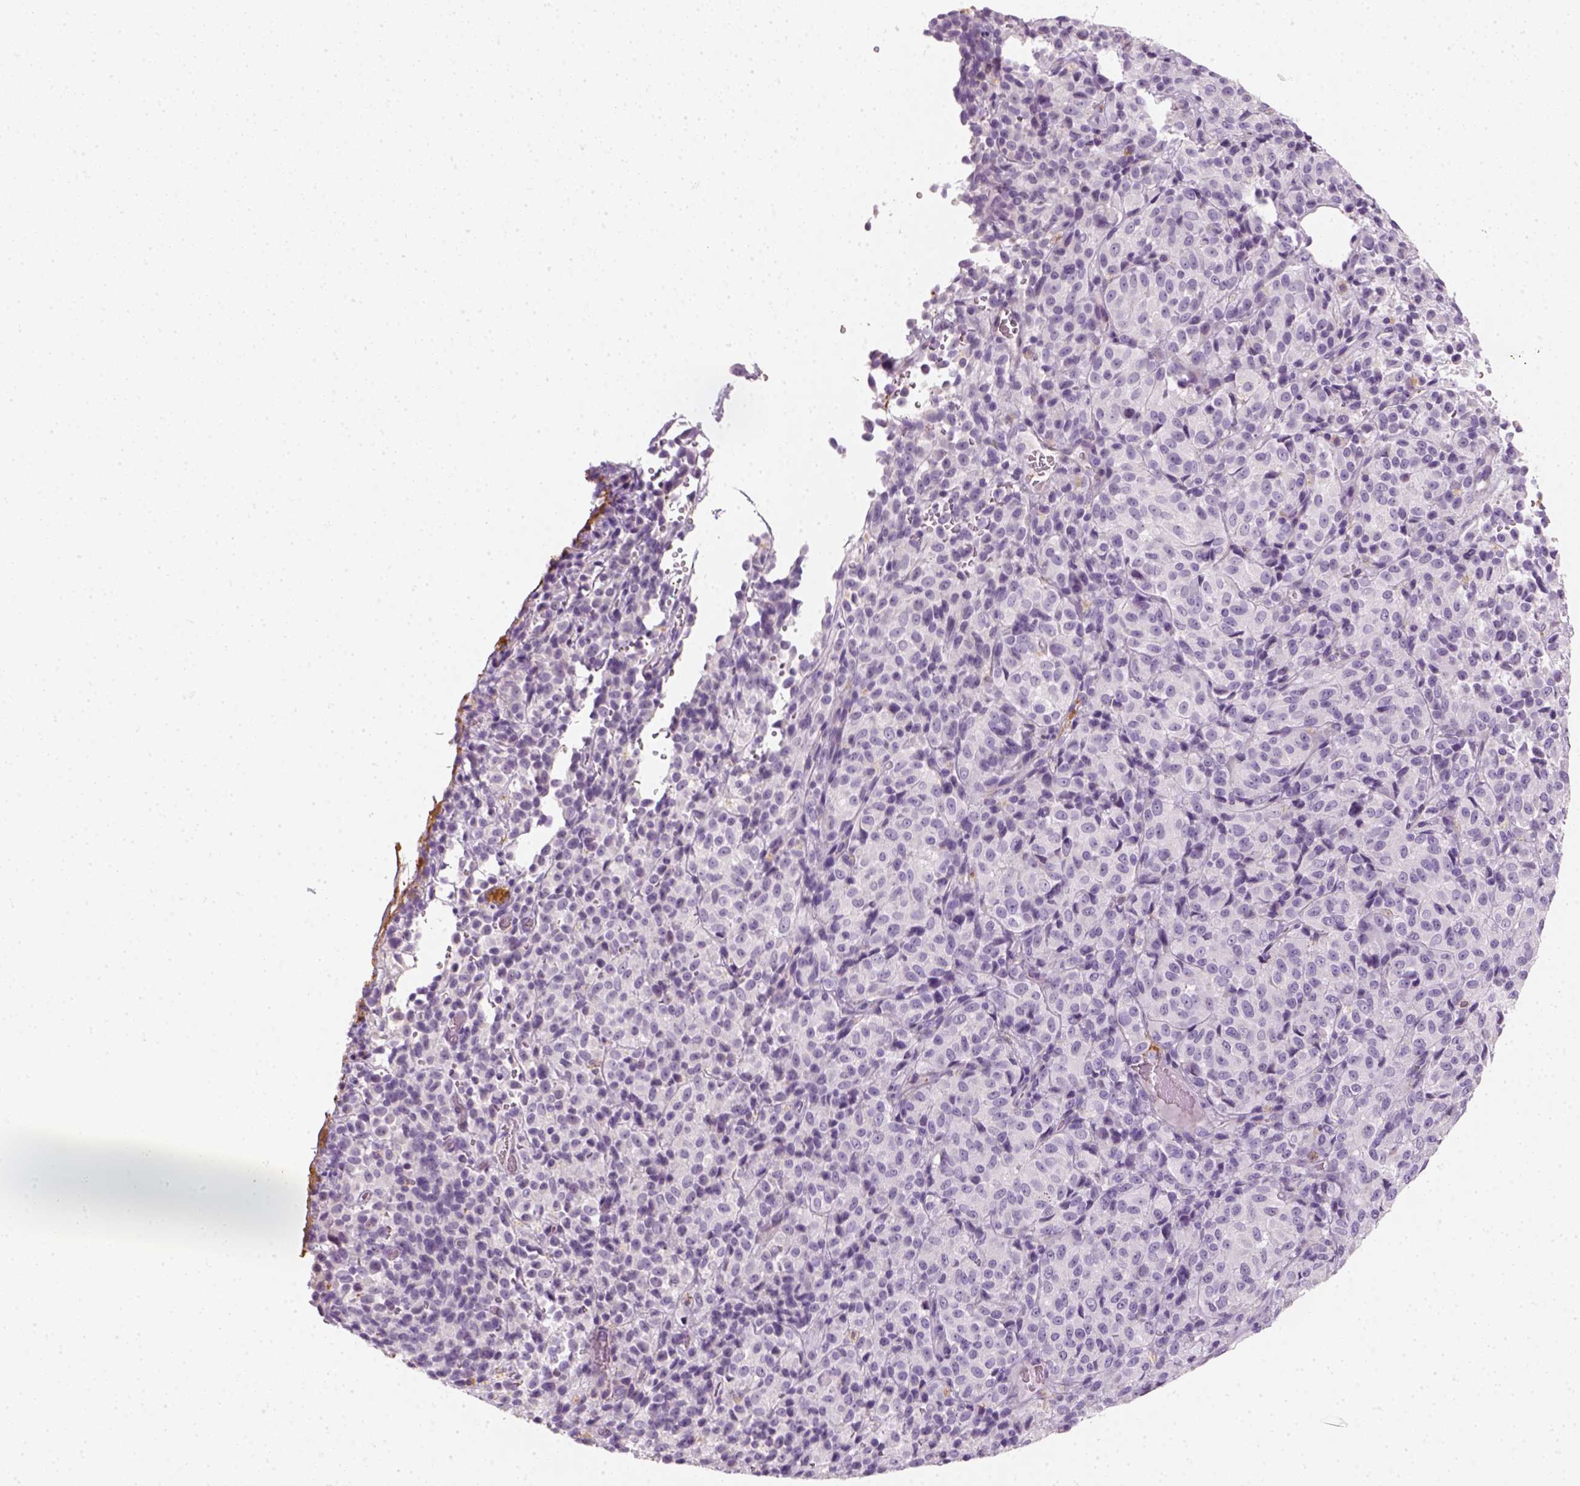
{"staining": {"intensity": "negative", "quantity": "none", "location": "none"}, "tissue": "melanoma", "cell_type": "Tumor cells", "image_type": "cancer", "snomed": [{"axis": "morphology", "description": "Malignant melanoma, Metastatic site"}, {"axis": "topography", "description": "Brain"}], "caption": "Immunohistochemistry (IHC) photomicrograph of malignant melanoma (metastatic site) stained for a protein (brown), which reveals no expression in tumor cells. (DAB (3,3'-diaminobenzidine) immunohistochemistry, high magnification).", "gene": "FAM163B", "patient": {"sex": "female", "age": 56}}